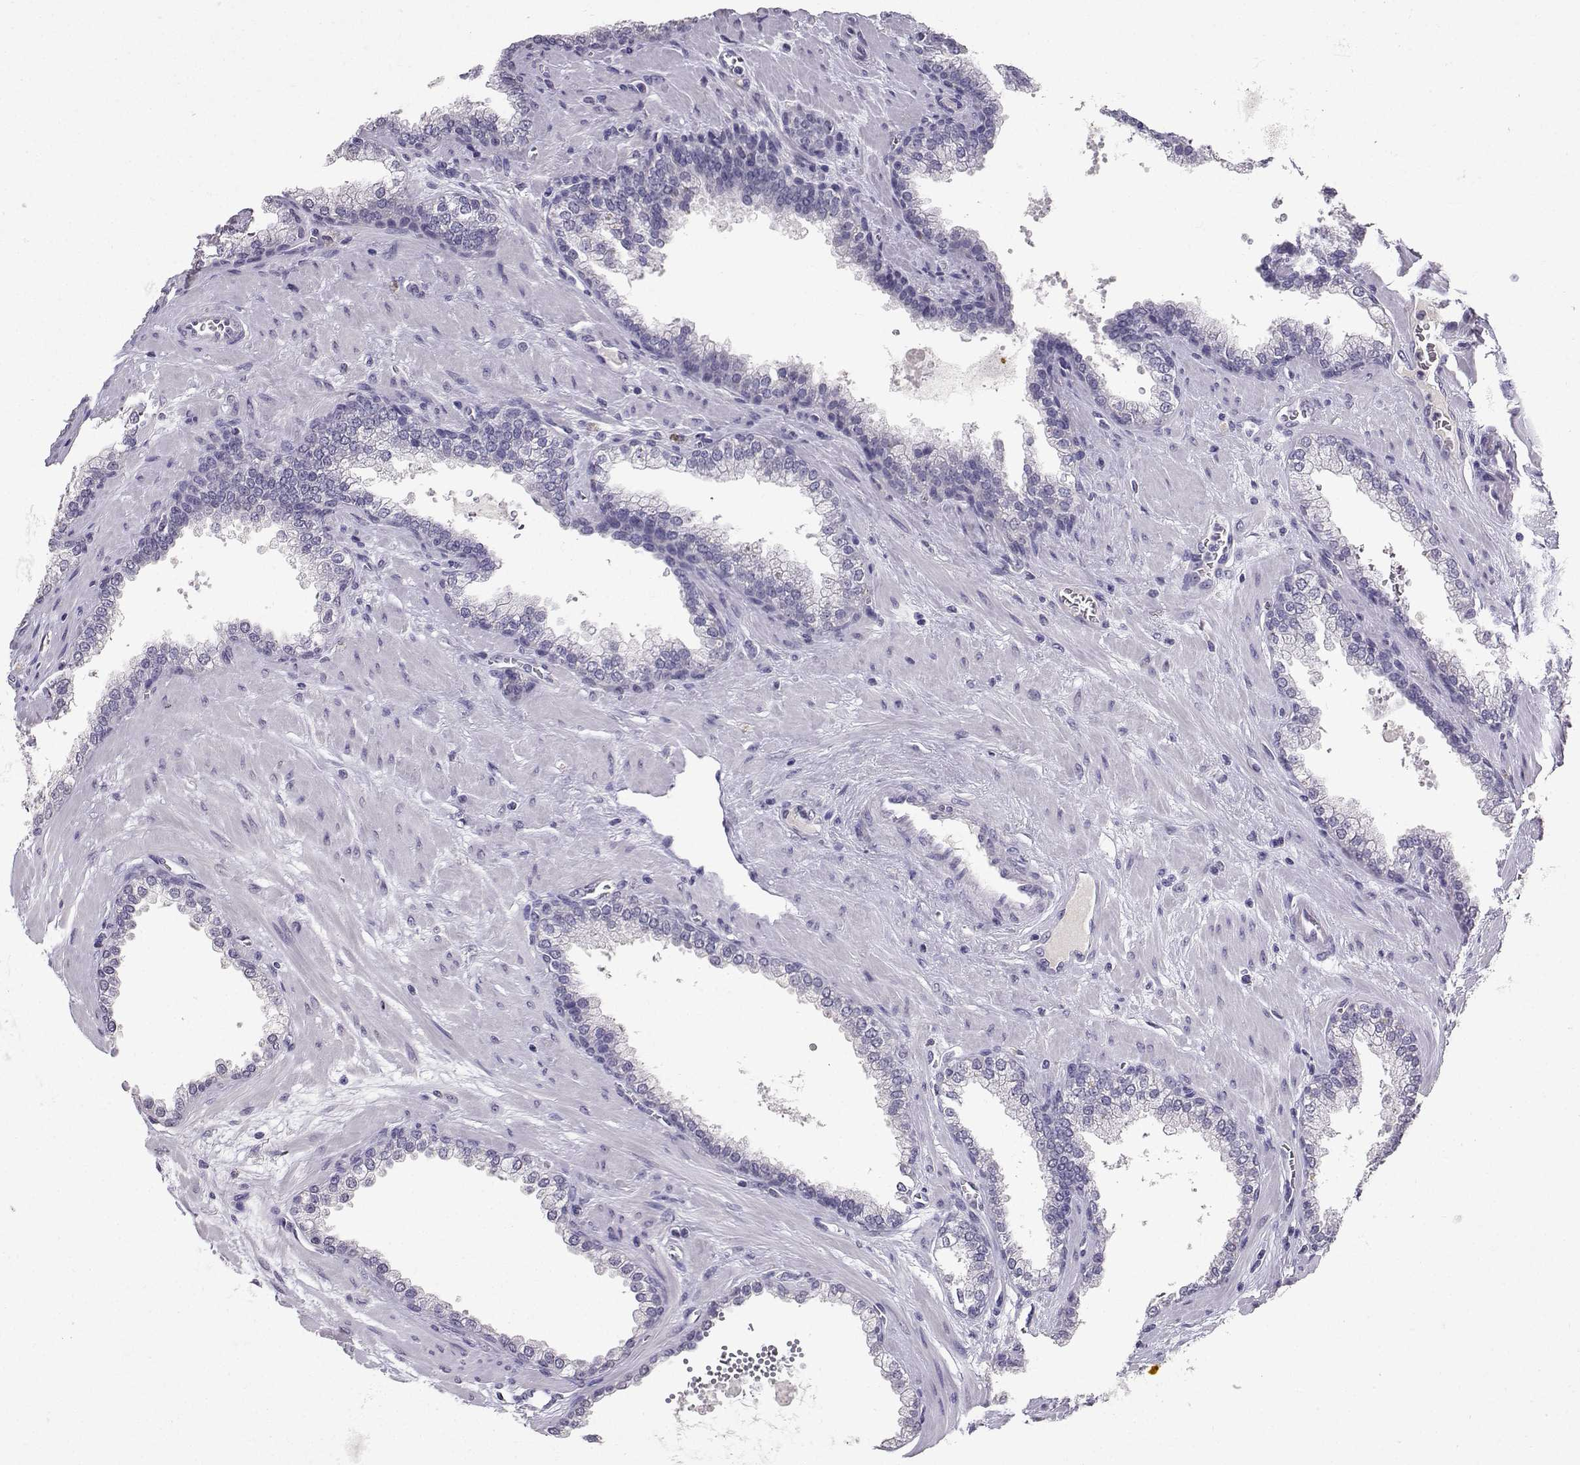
{"staining": {"intensity": "negative", "quantity": "none", "location": "none"}, "tissue": "prostate cancer", "cell_type": "Tumor cells", "image_type": "cancer", "snomed": [{"axis": "morphology", "description": "Adenocarcinoma, NOS"}, {"axis": "topography", "description": "Prostate"}], "caption": "Immunohistochemical staining of prostate cancer reveals no significant expression in tumor cells.", "gene": "SPAG11B", "patient": {"sex": "male", "age": 67}}